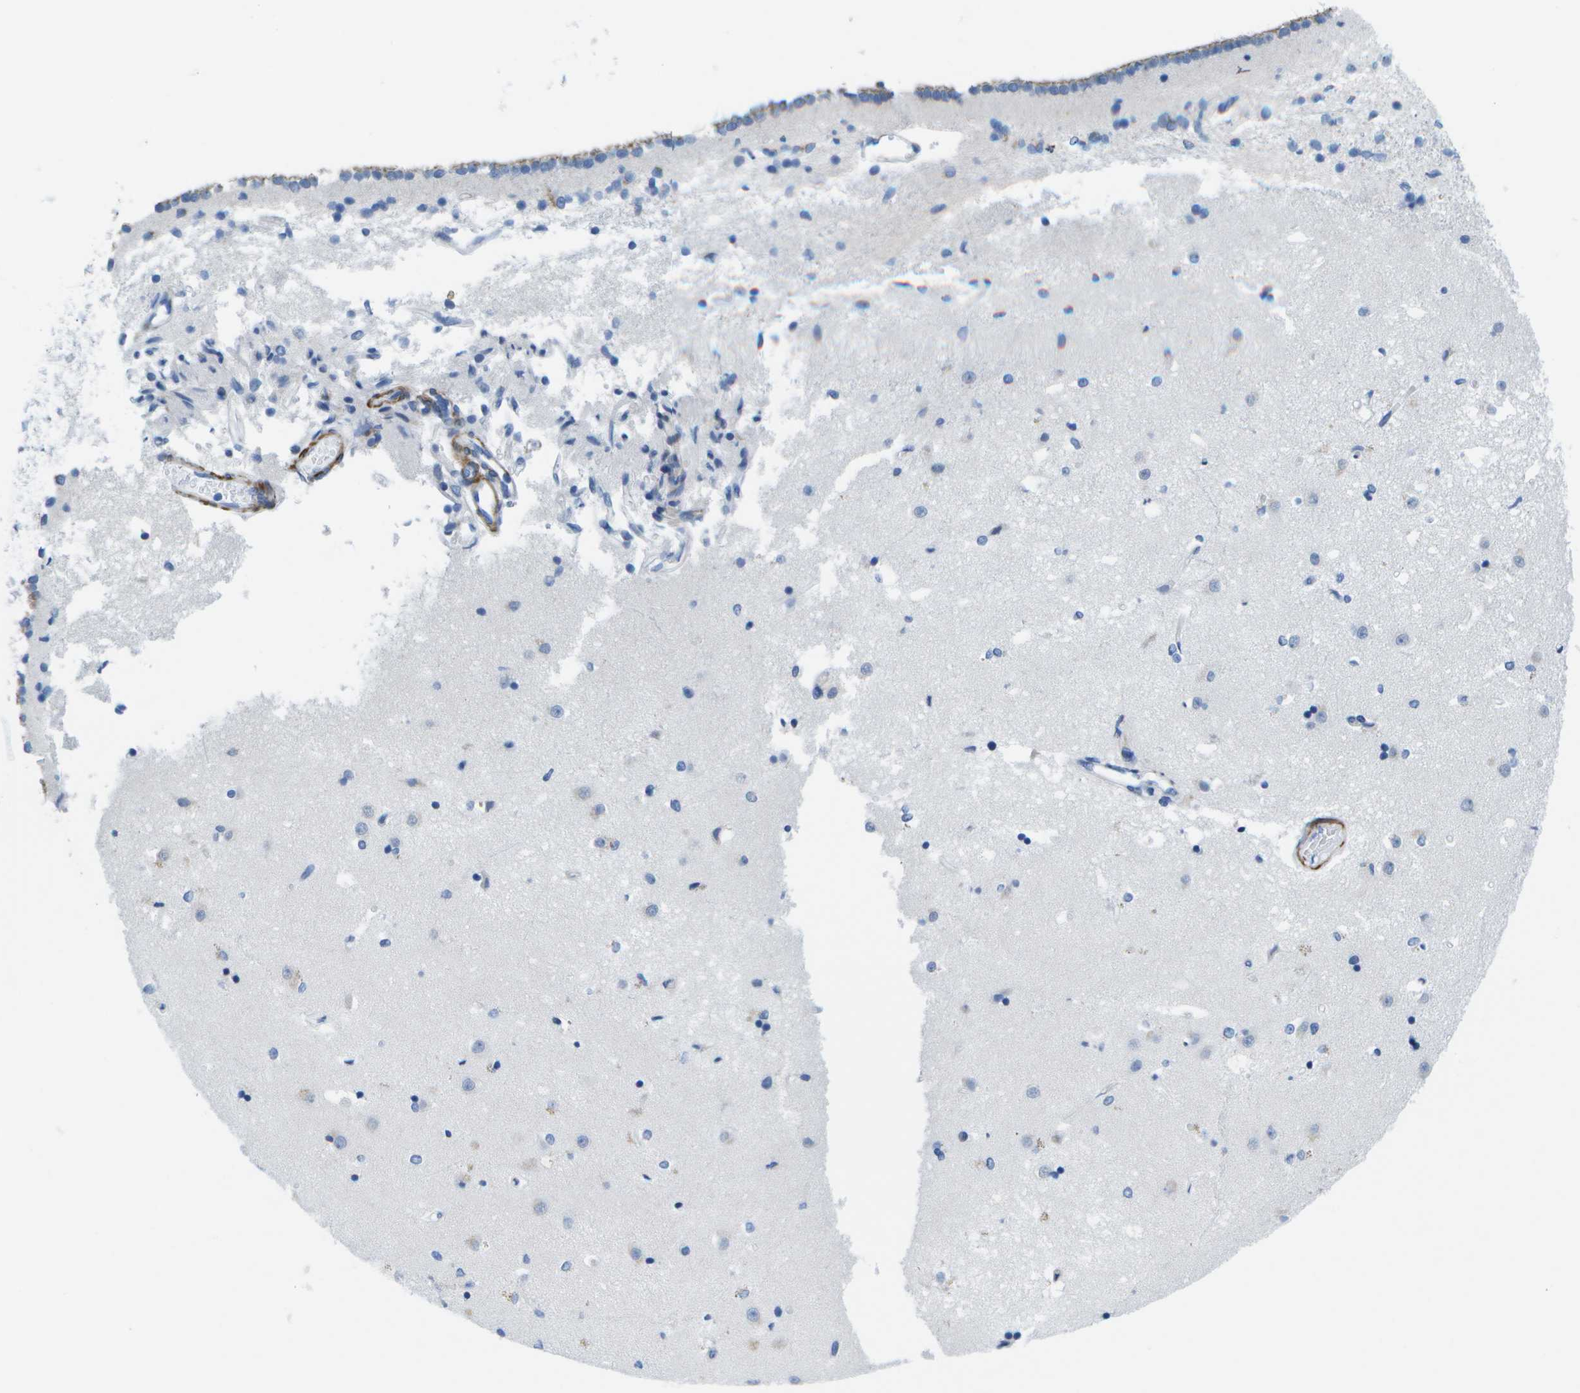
{"staining": {"intensity": "negative", "quantity": "none", "location": "none"}, "tissue": "caudate", "cell_type": "Glial cells", "image_type": "normal", "snomed": [{"axis": "morphology", "description": "Normal tissue, NOS"}, {"axis": "topography", "description": "Lateral ventricle wall"}], "caption": "This is an immunohistochemistry (IHC) image of normal human caudate. There is no staining in glial cells.", "gene": "ADGRG6", "patient": {"sex": "male", "age": 45}}